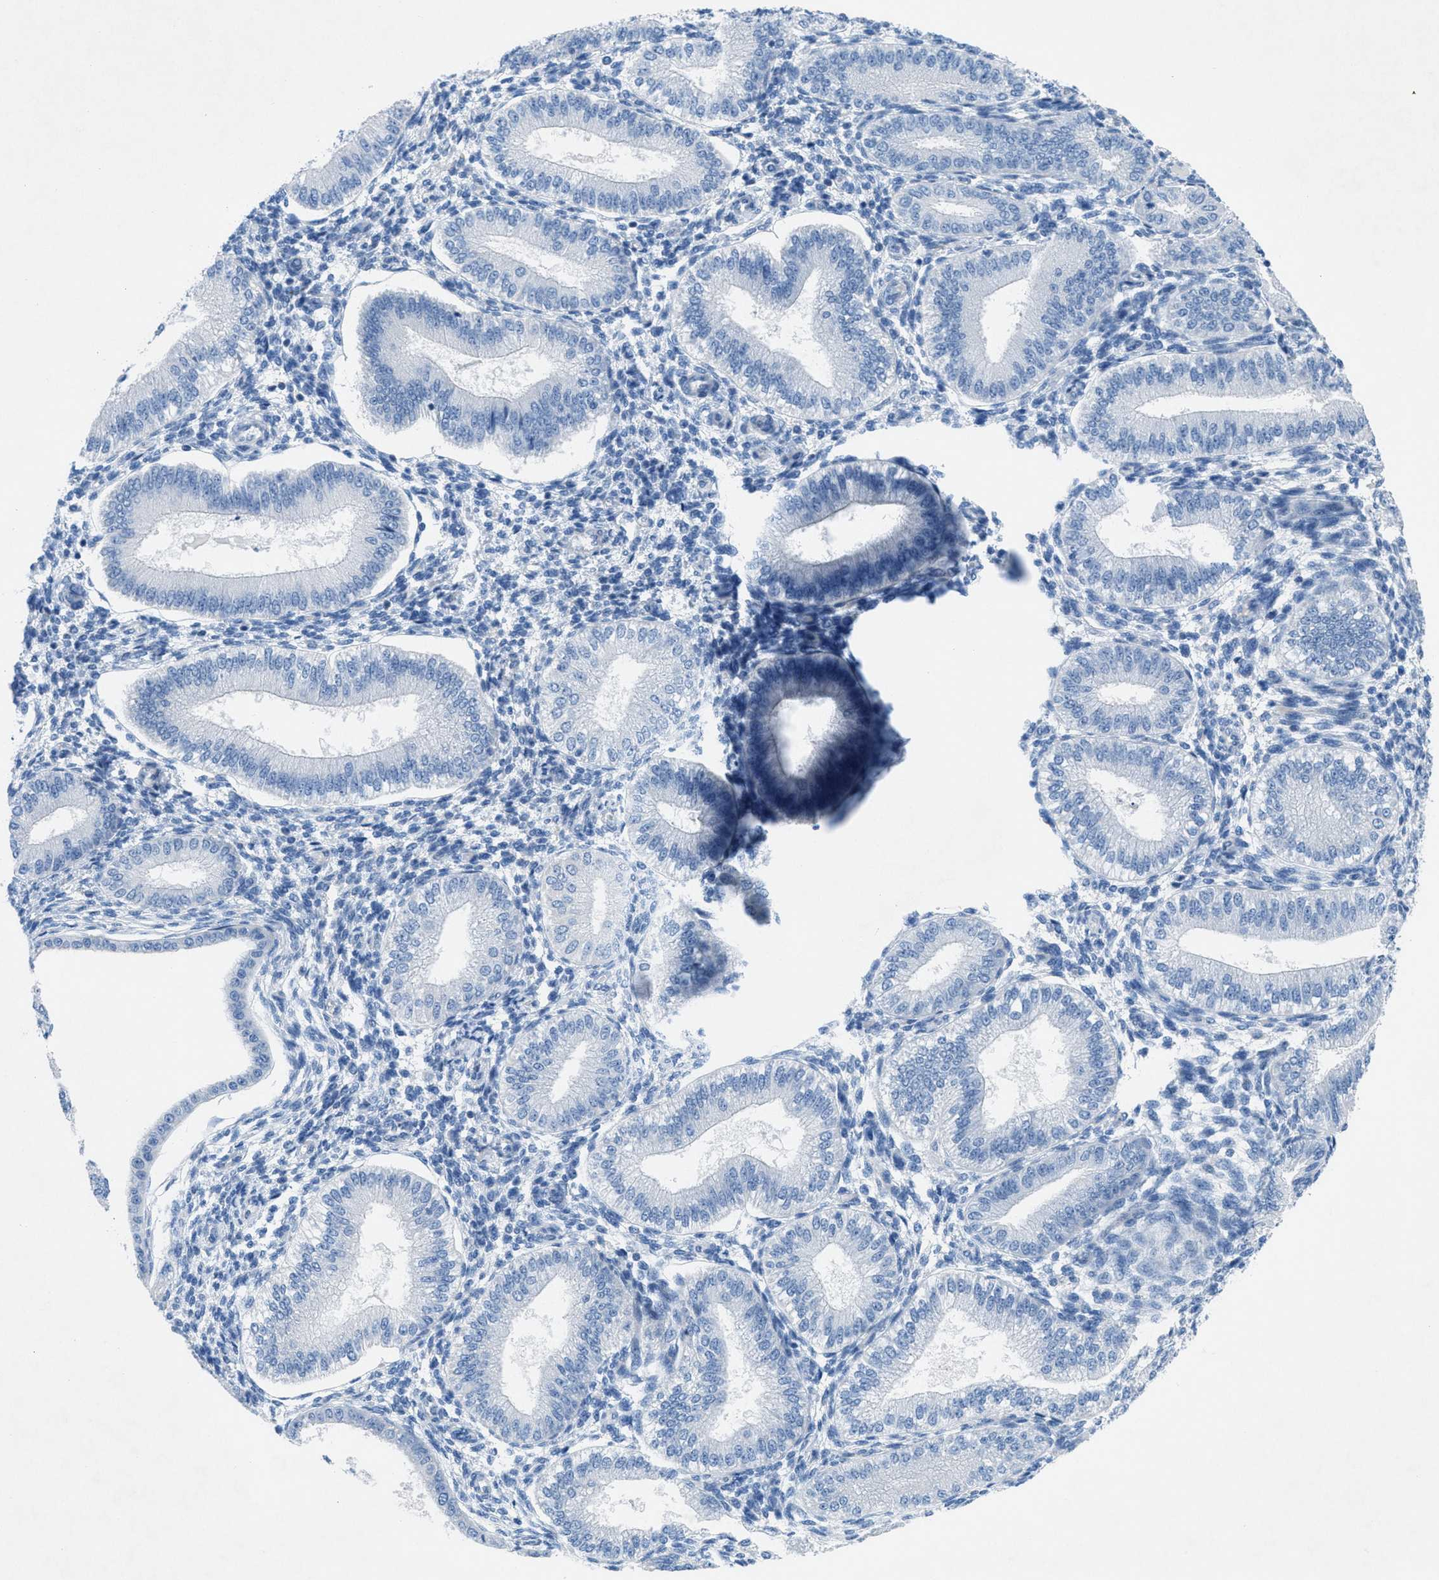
{"staining": {"intensity": "negative", "quantity": "none", "location": "none"}, "tissue": "endometrium", "cell_type": "Cells in endometrial stroma", "image_type": "normal", "snomed": [{"axis": "morphology", "description": "Normal tissue, NOS"}, {"axis": "topography", "description": "Endometrium"}], "caption": "IHC histopathology image of unremarkable endometrium: human endometrium stained with DAB (3,3'-diaminobenzidine) displays no significant protein positivity in cells in endometrial stroma.", "gene": "GALNT17", "patient": {"sex": "female", "age": 39}}